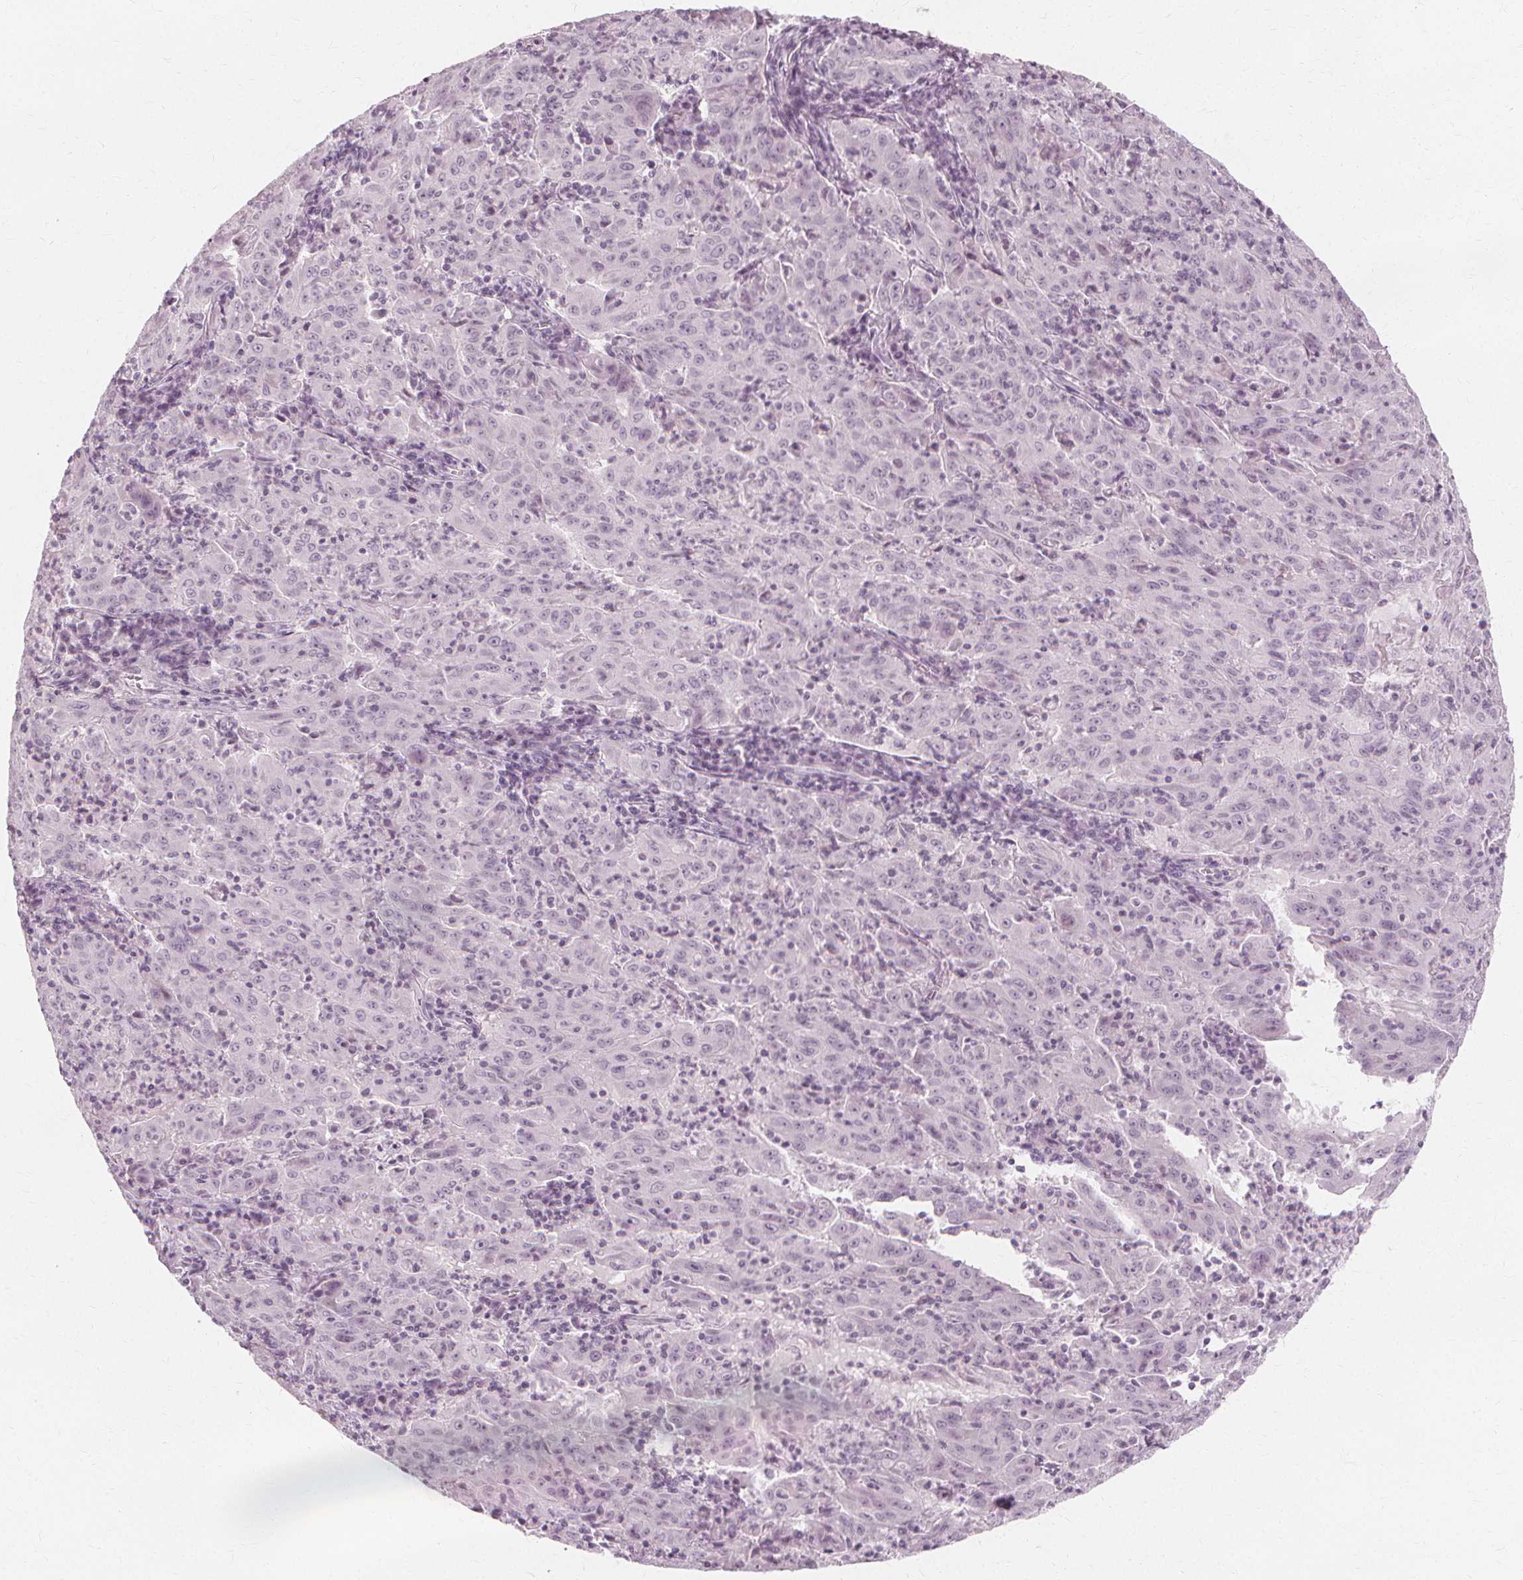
{"staining": {"intensity": "negative", "quantity": "none", "location": "none"}, "tissue": "pancreatic cancer", "cell_type": "Tumor cells", "image_type": "cancer", "snomed": [{"axis": "morphology", "description": "Adenocarcinoma, NOS"}, {"axis": "topography", "description": "Pancreas"}], "caption": "High magnification brightfield microscopy of pancreatic cancer stained with DAB (3,3'-diaminobenzidine) (brown) and counterstained with hematoxylin (blue): tumor cells show no significant positivity. (DAB immunohistochemistry (IHC) with hematoxylin counter stain).", "gene": "NXPE1", "patient": {"sex": "male", "age": 63}}